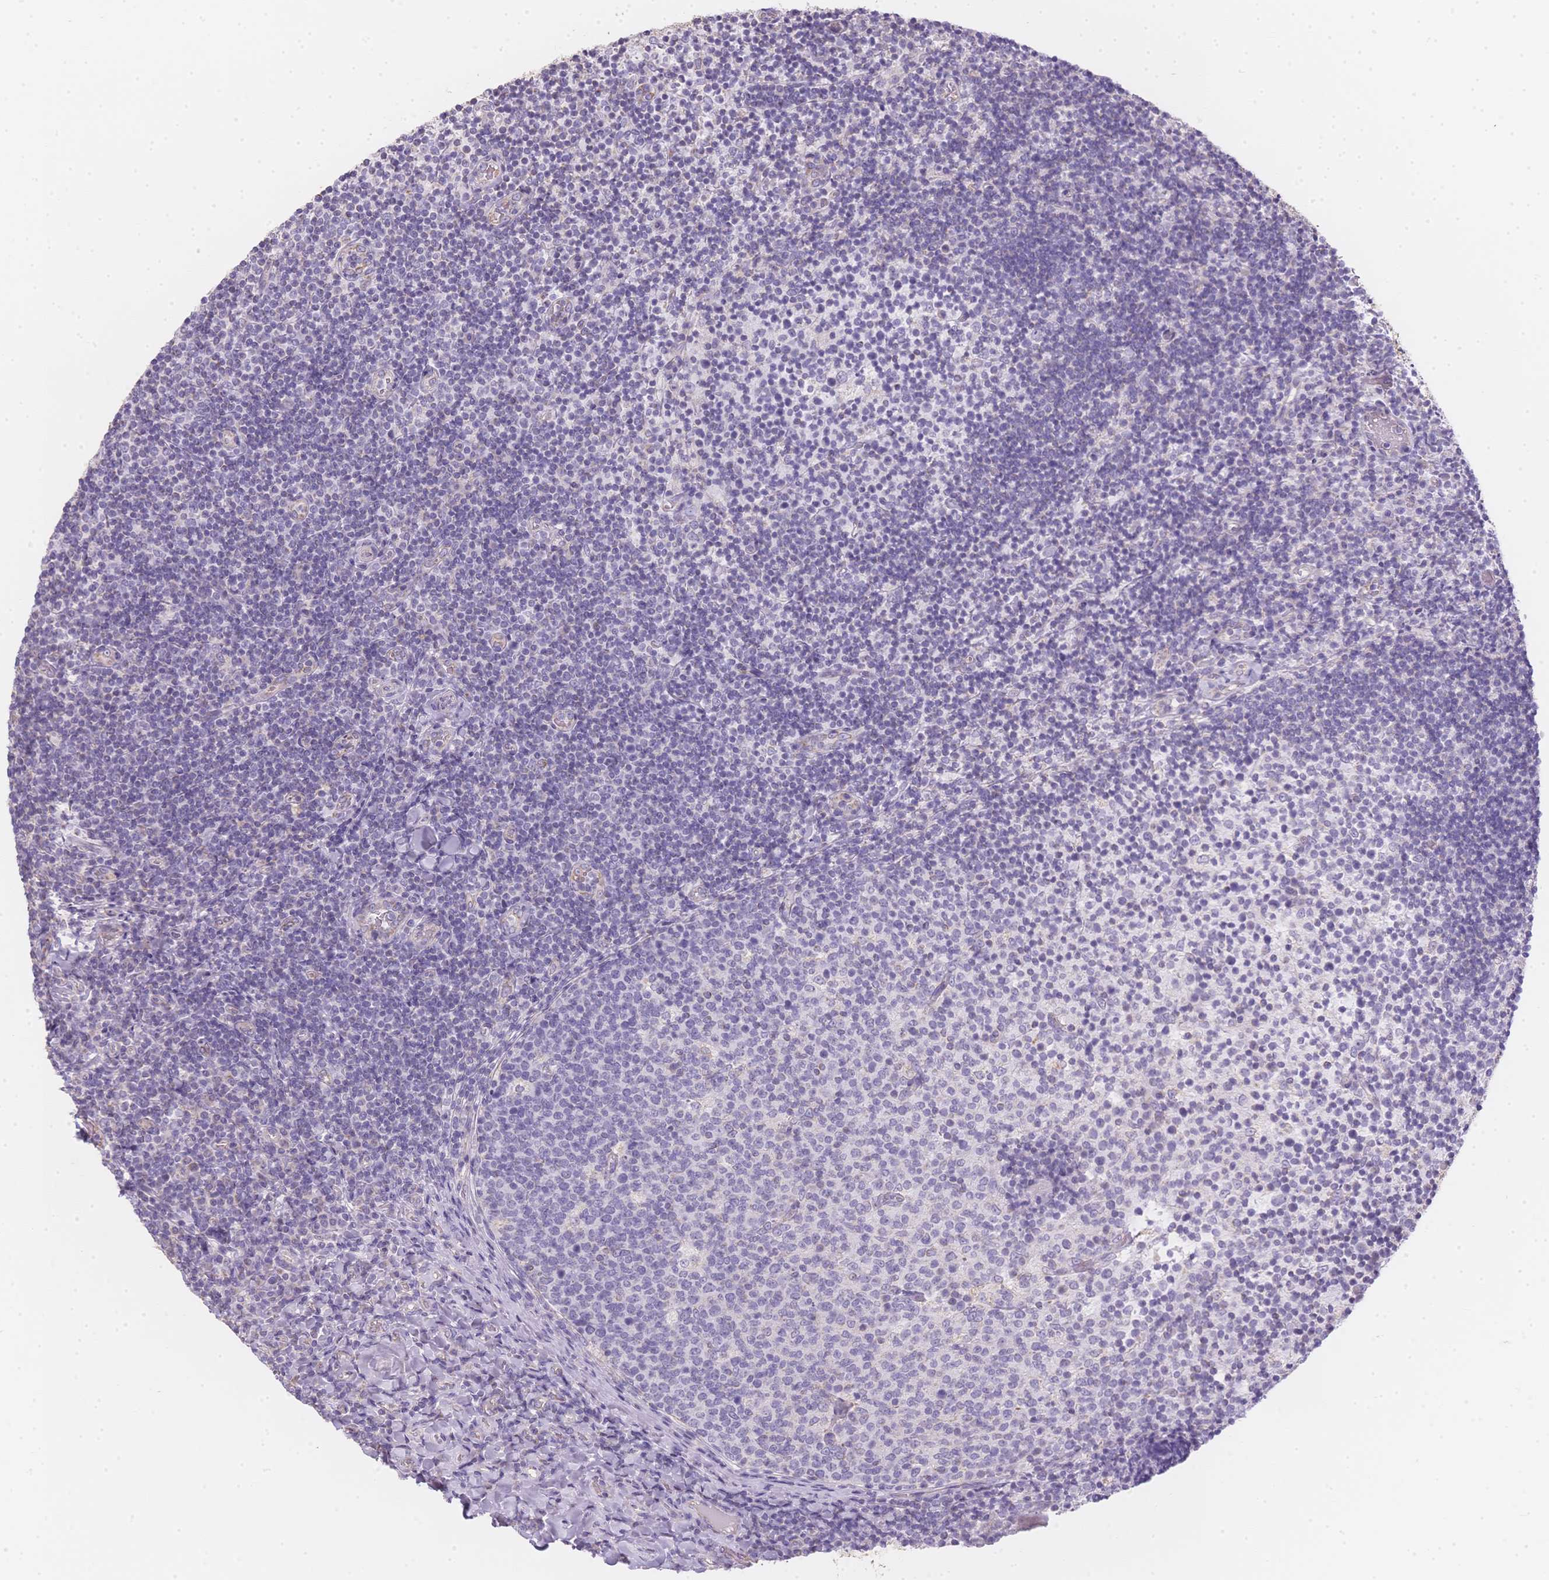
{"staining": {"intensity": "negative", "quantity": "none", "location": "none"}, "tissue": "tonsil", "cell_type": "Germinal center cells", "image_type": "normal", "snomed": [{"axis": "morphology", "description": "Normal tissue, NOS"}, {"axis": "topography", "description": "Tonsil"}], "caption": "Immunohistochemistry (IHC) of unremarkable tonsil exhibits no expression in germinal center cells. (DAB (3,3'-diaminobenzidine) immunohistochemistry with hematoxylin counter stain).", "gene": "SMYD1", "patient": {"sex": "female", "age": 10}}